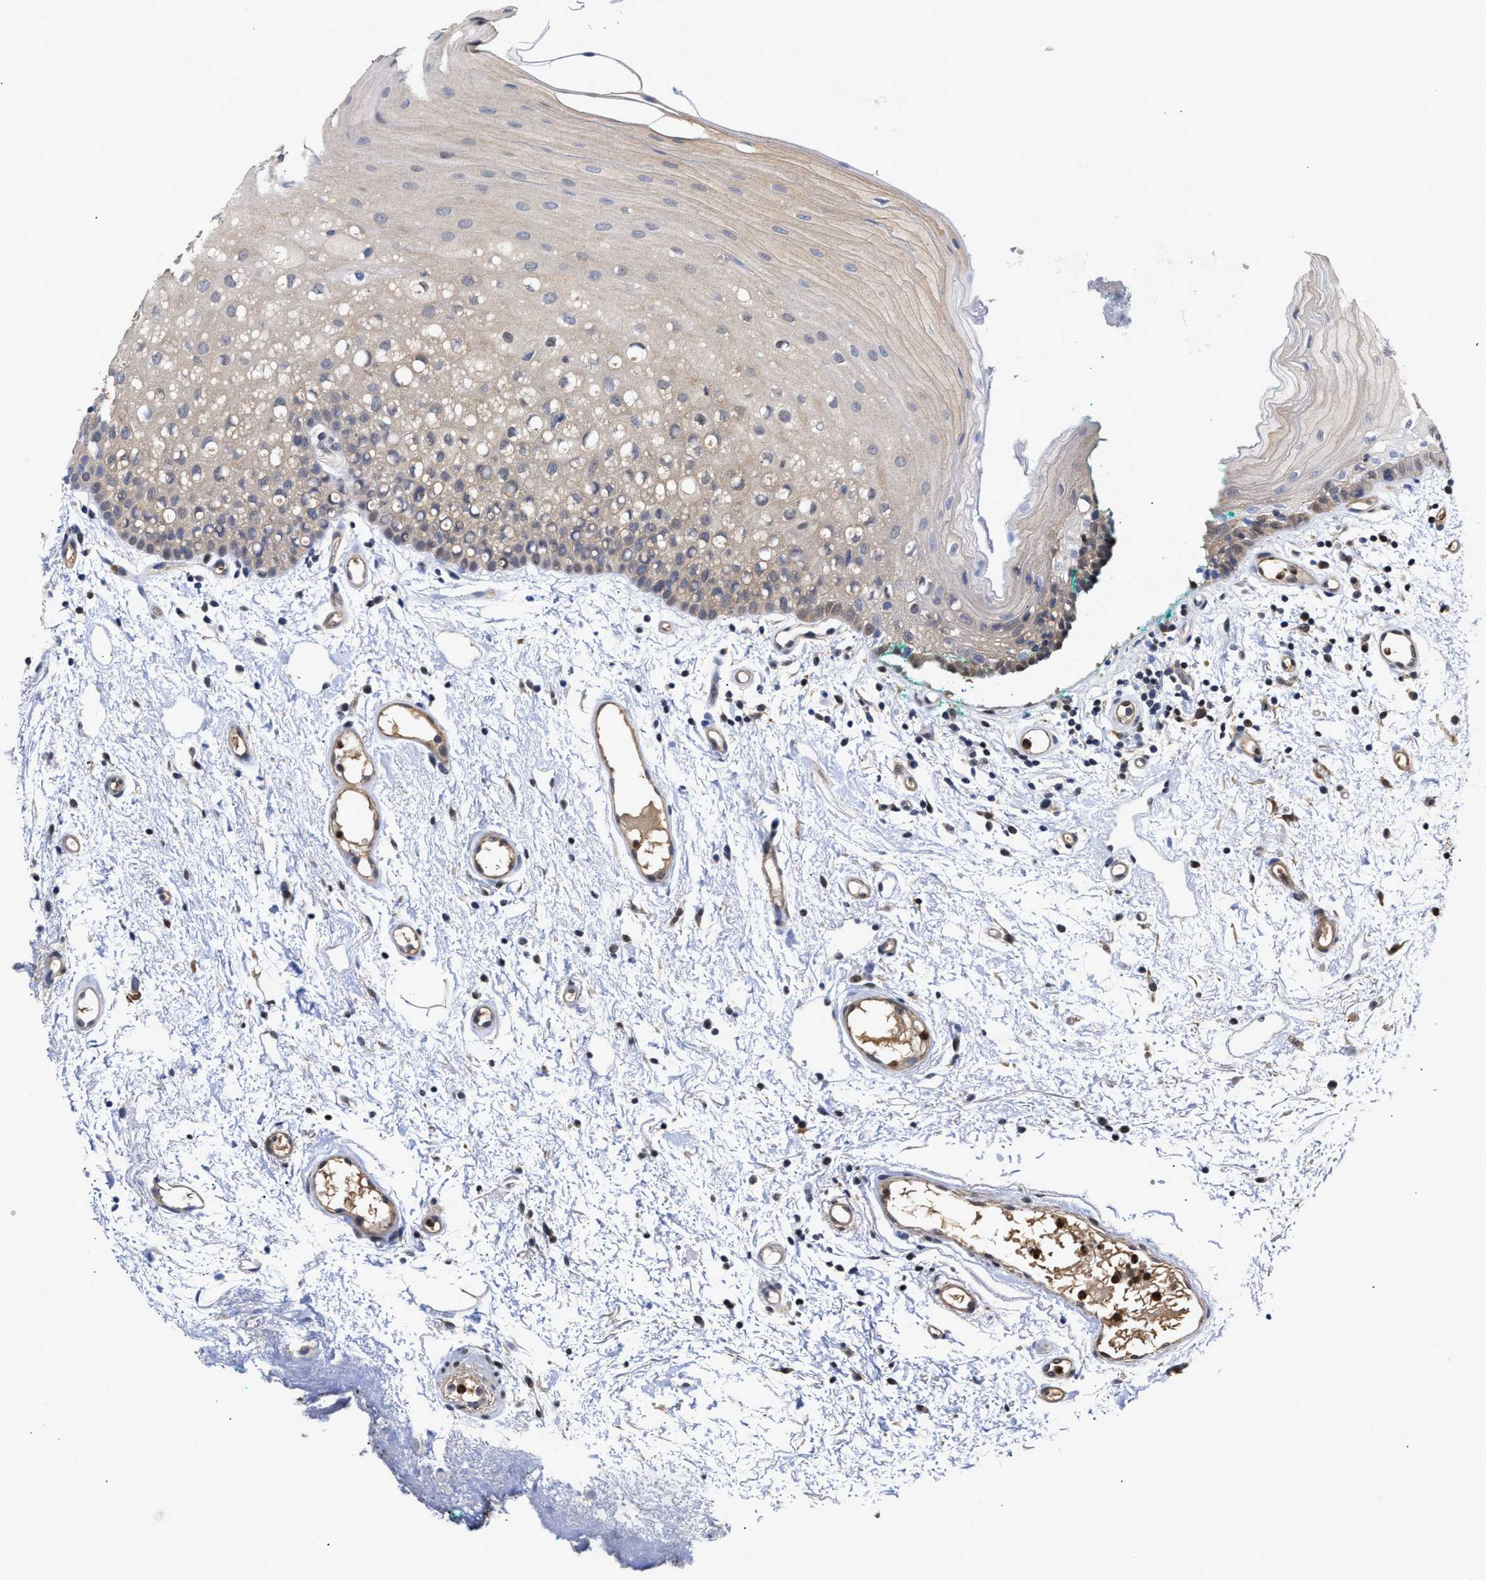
{"staining": {"intensity": "weak", "quantity": "25%-75%", "location": "cytoplasmic/membranous"}, "tissue": "oral mucosa", "cell_type": "Squamous epithelial cells", "image_type": "normal", "snomed": [{"axis": "morphology", "description": "Normal tissue, NOS"}, {"axis": "morphology", "description": "Squamous cell carcinoma, NOS"}, {"axis": "topography", "description": "Oral tissue"}, {"axis": "topography", "description": "Salivary gland"}, {"axis": "topography", "description": "Head-Neck"}], "caption": "Oral mucosa was stained to show a protein in brown. There is low levels of weak cytoplasmic/membranous staining in about 25%-75% of squamous epithelial cells.", "gene": "KLHDC1", "patient": {"sex": "female", "age": 62}}